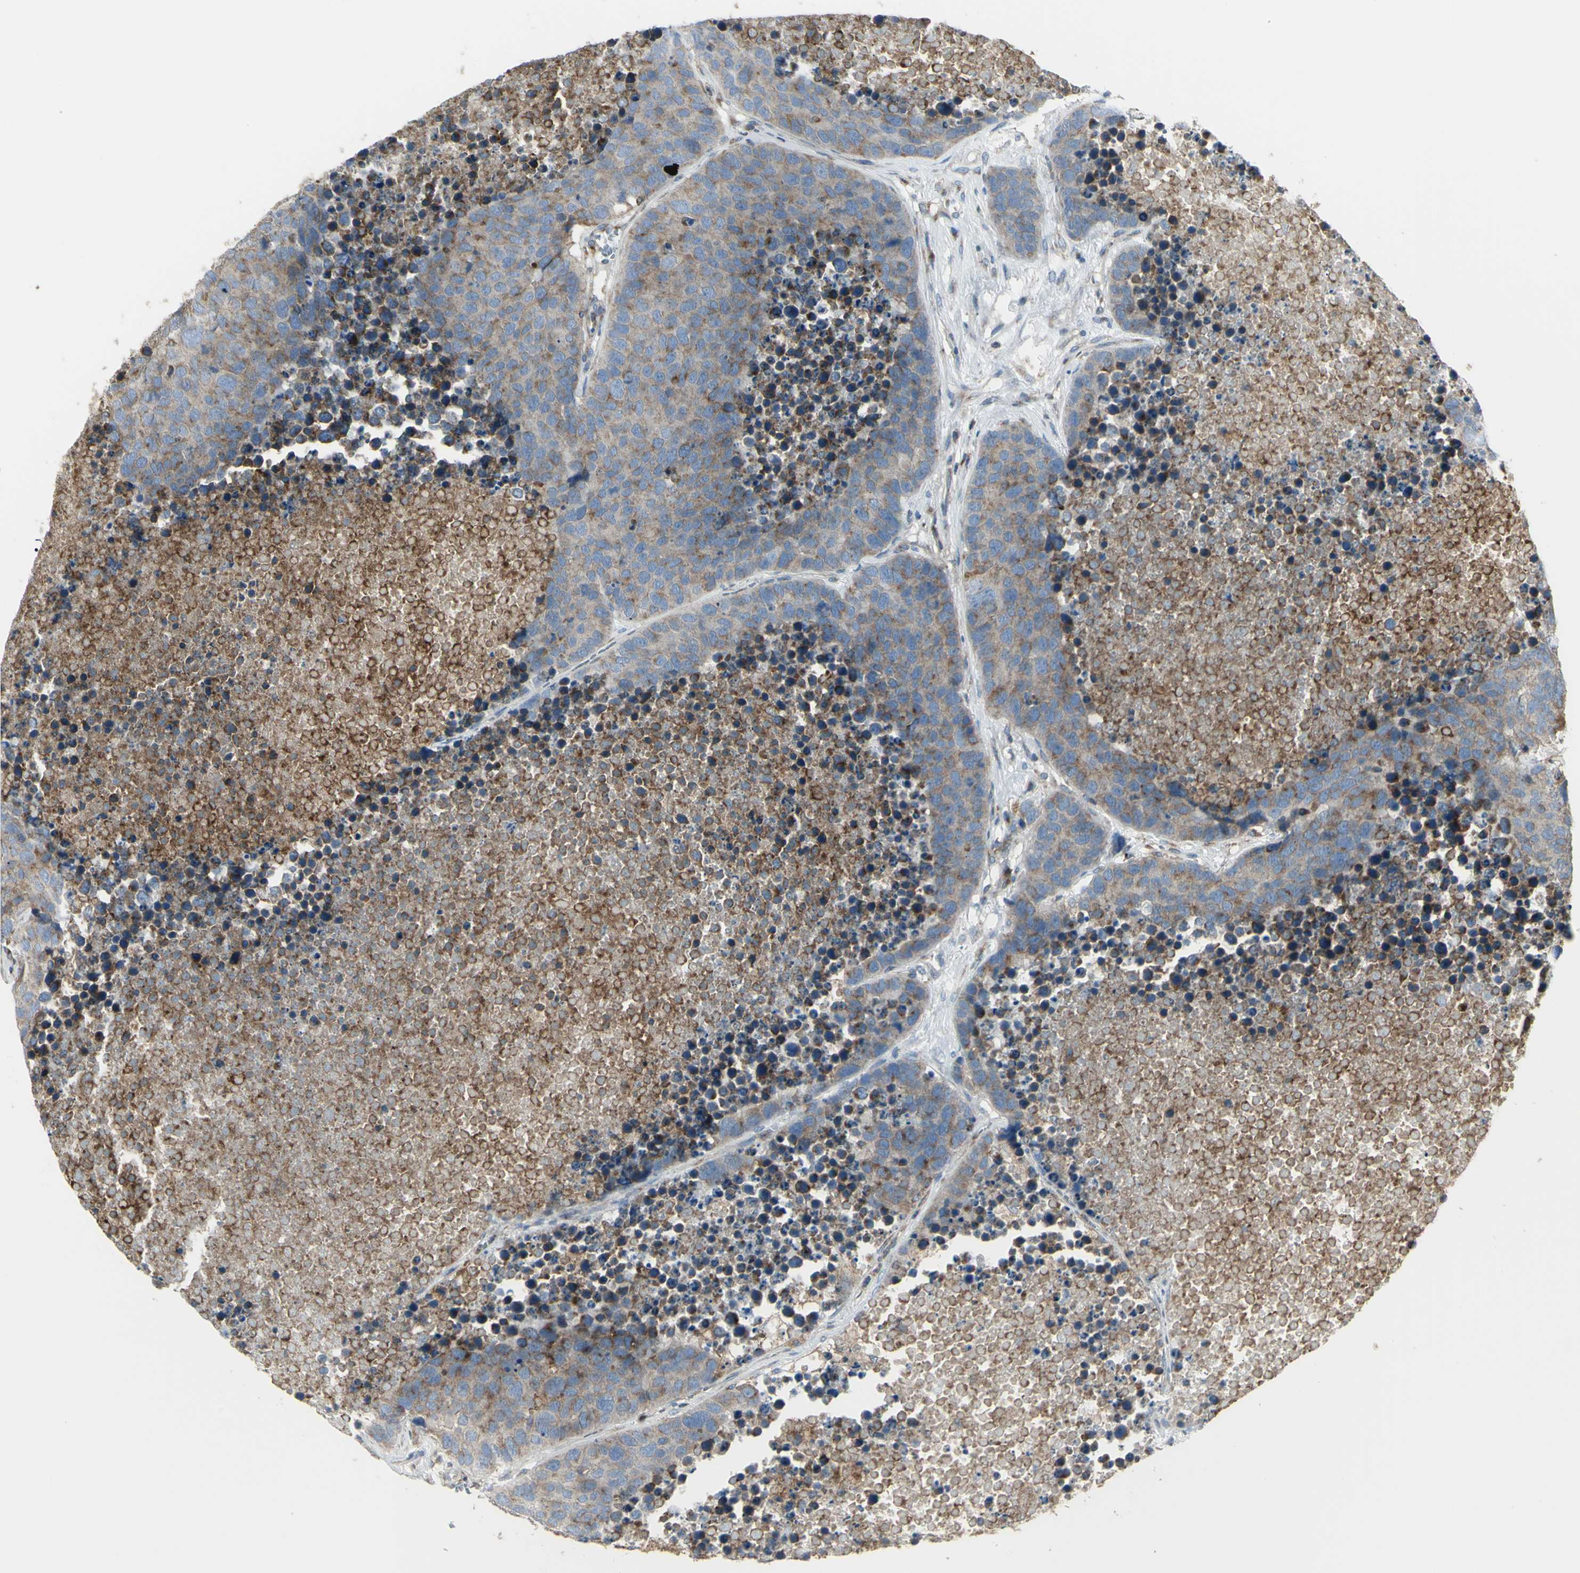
{"staining": {"intensity": "weak", "quantity": ">75%", "location": "cytoplasmic/membranous"}, "tissue": "carcinoid", "cell_type": "Tumor cells", "image_type": "cancer", "snomed": [{"axis": "morphology", "description": "Carcinoid, malignant, NOS"}, {"axis": "topography", "description": "Lung"}], "caption": "Carcinoid (malignant) stained for a protein exhibits weak cytoplasmic/membranous positivity in tumor cells.", "gene": "NAPA", "patient": {"sex": "male", "age": 60}}